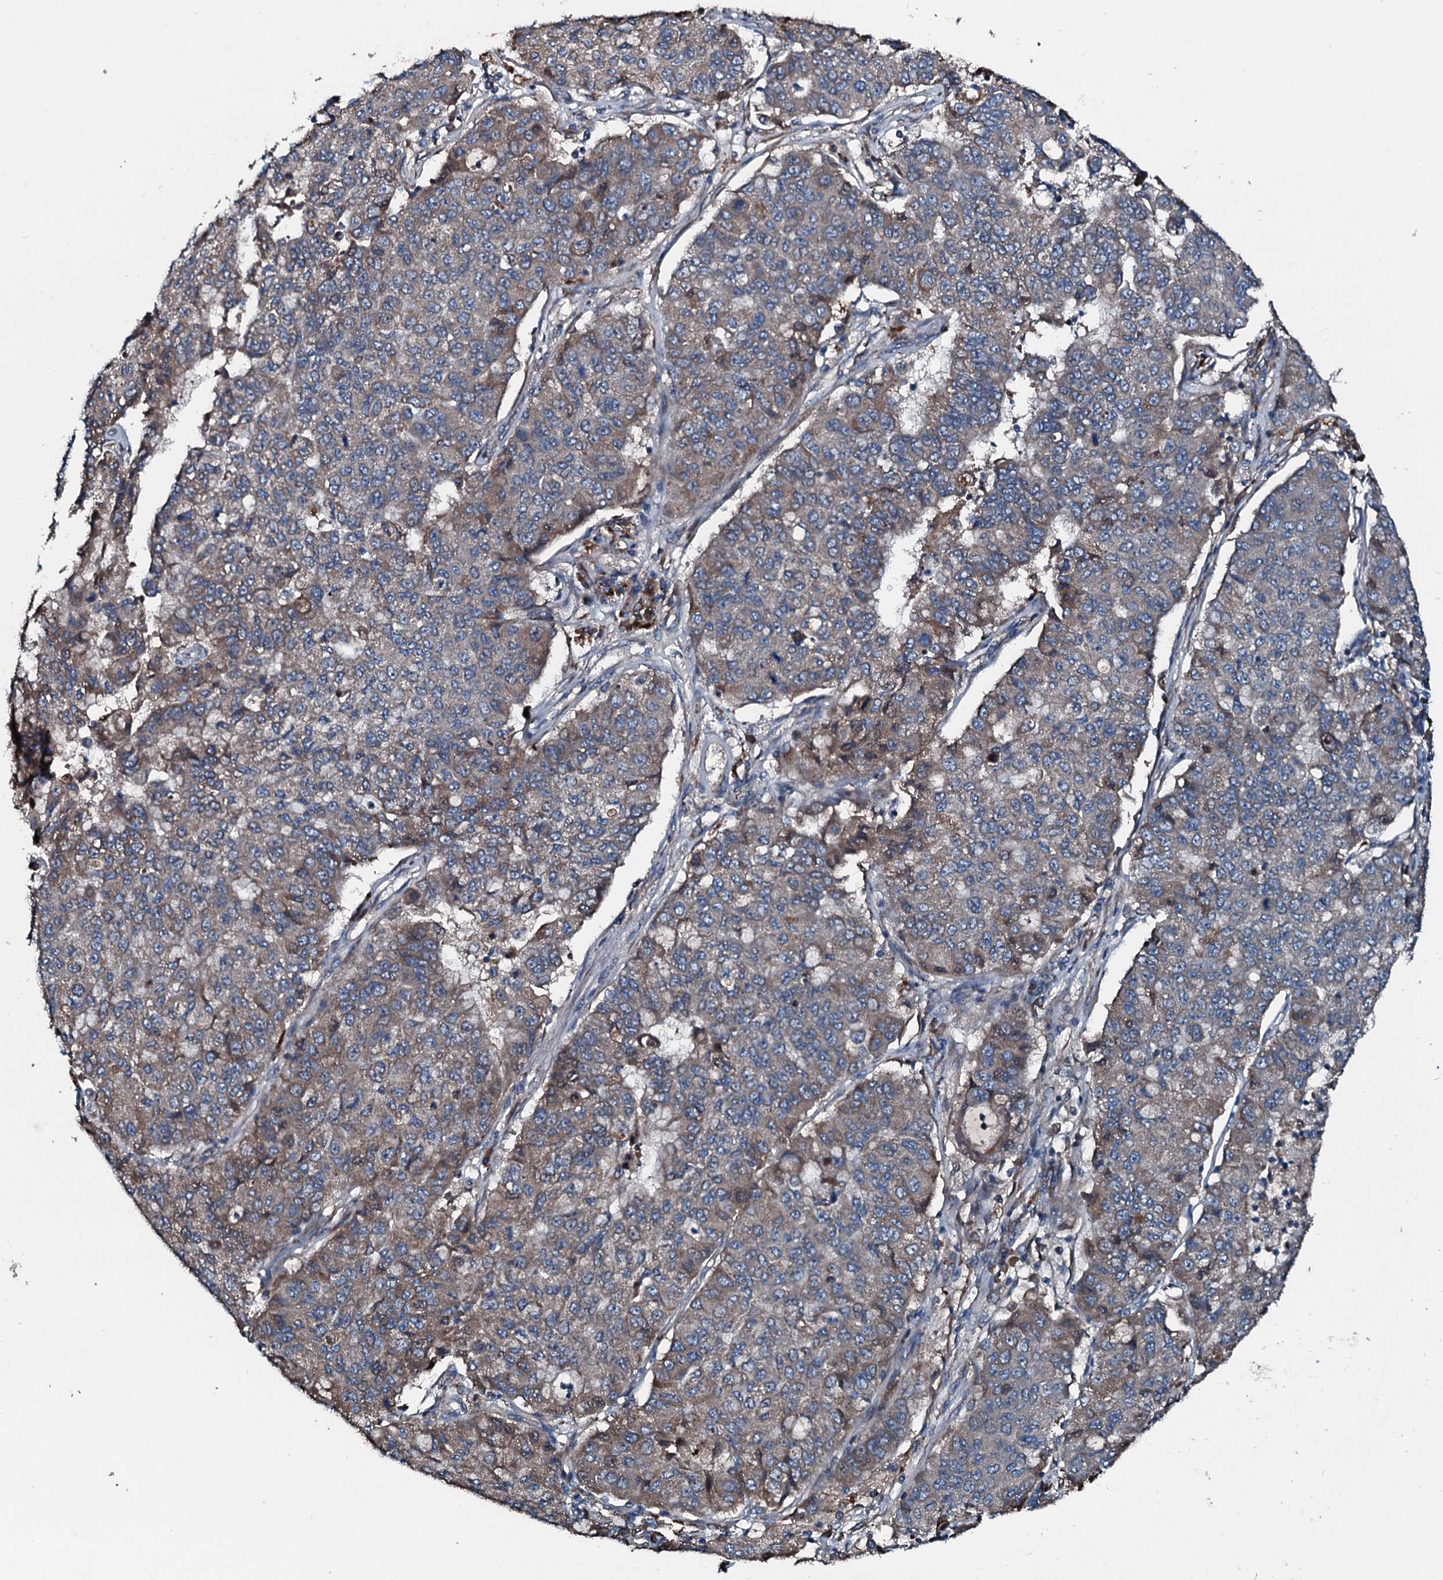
{"staining": {"intensity": "weak", "quantity": "25%-75%", "location": "cytoplasmic/membranous"}, "tissue": "lung cancer", "cell_type": "Tumor cells", "image_type": "cancer", "snomed": [{"axis": "morphology", "description": "Squamous cell carcinoma, NOS"}, {"axis": "topography", "description": "Lung"}], "caption": "The photomicrograph shows a brown stain indicating the presence of a protein in the cytoplasmic/membranous of tumor cells in lung cancer.", "gene": "ACSS3", "patient": {"sex": "male", "age": 74}}